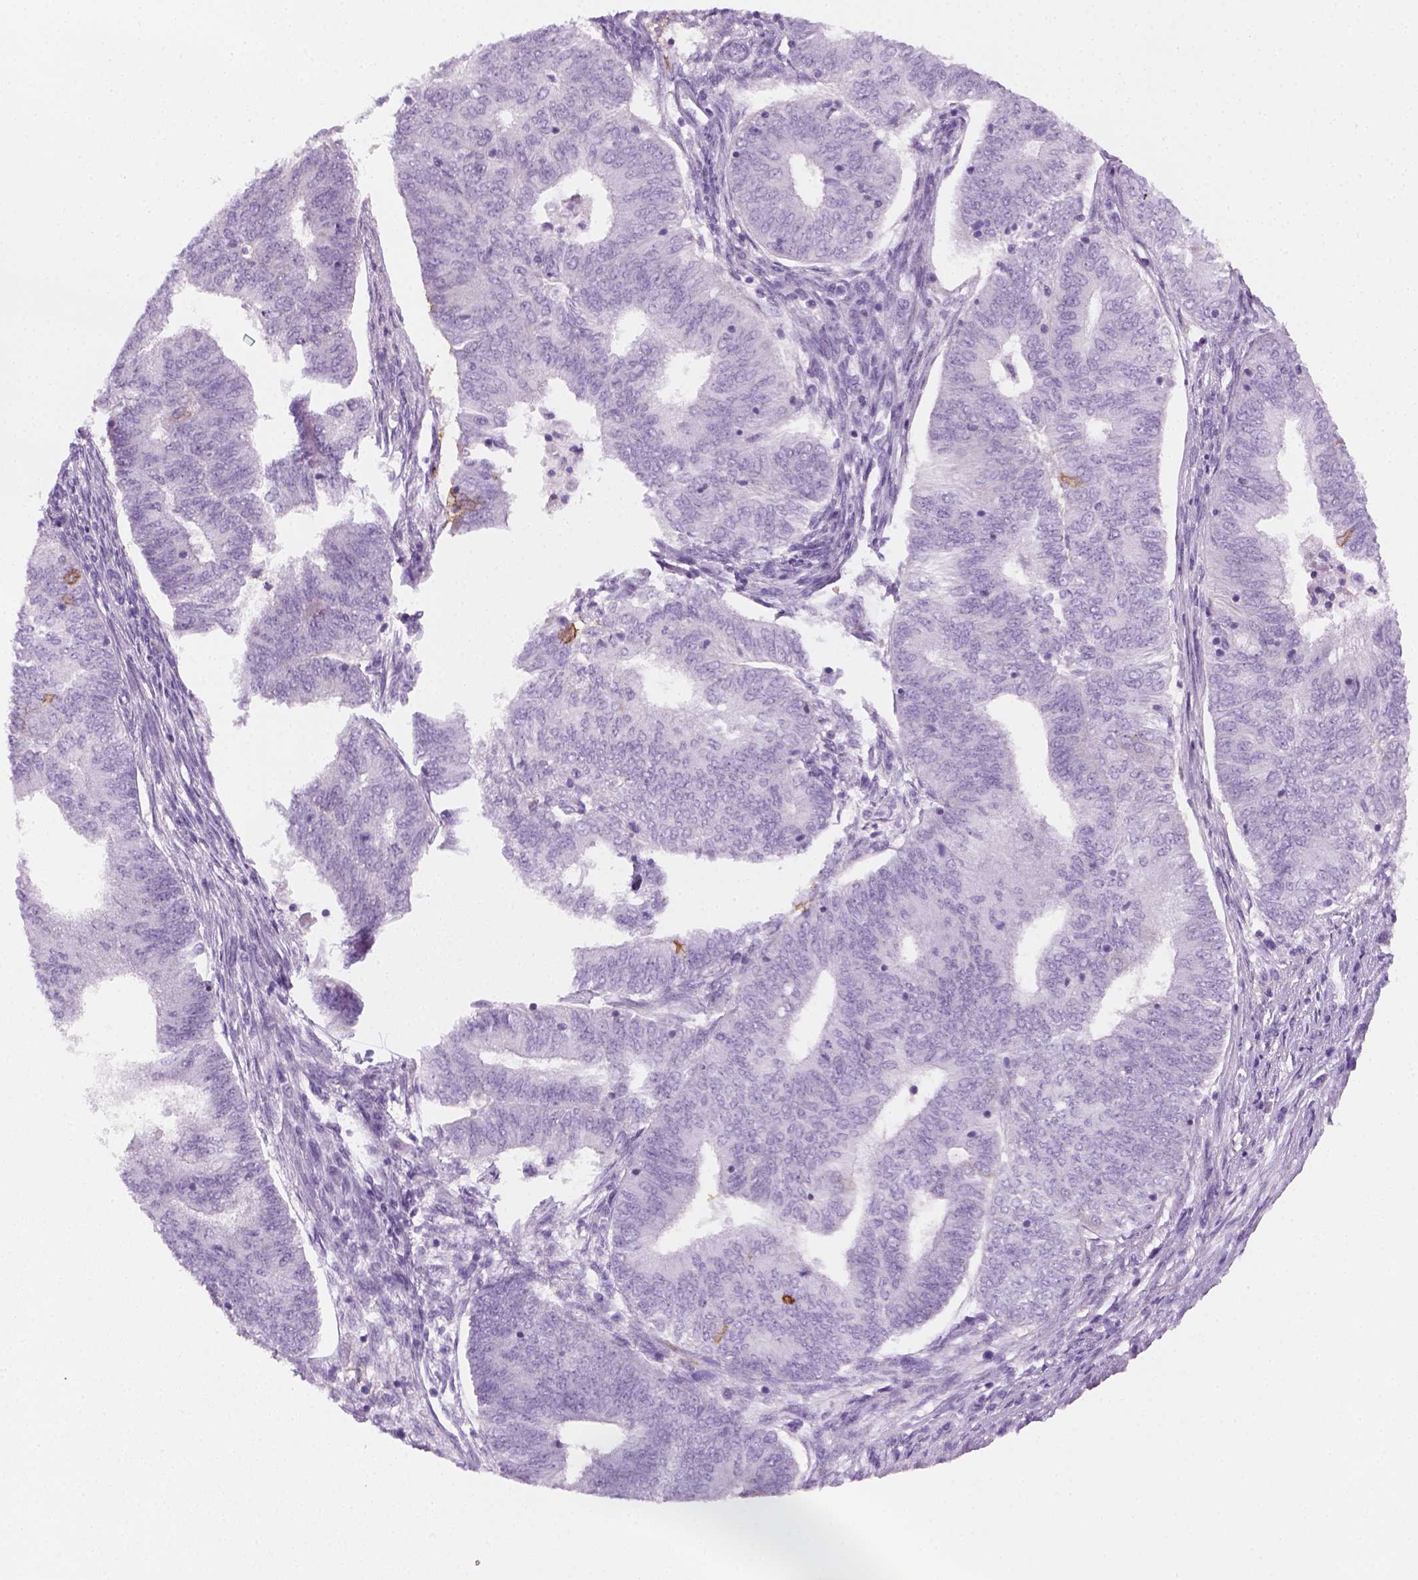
{"staining": {"intensity": "negative", "quantity": "none", "location": "none"}, "tissue": "endometrial cancer", "cell_type": "Tumor cells", "image_type": "cancer", "snomed": [{"axis": "morphology", "description": "Adenocarcinoma, NOS"}, {"axis": "topography", "description": "Endometrium"}], "caption": "A histopathology image of endometrial adenocarcinoma stained for a protein shows no brown staining in tumor cells.", "gene": "AQP3", "patient": {"sex": "female", "age": 62}}